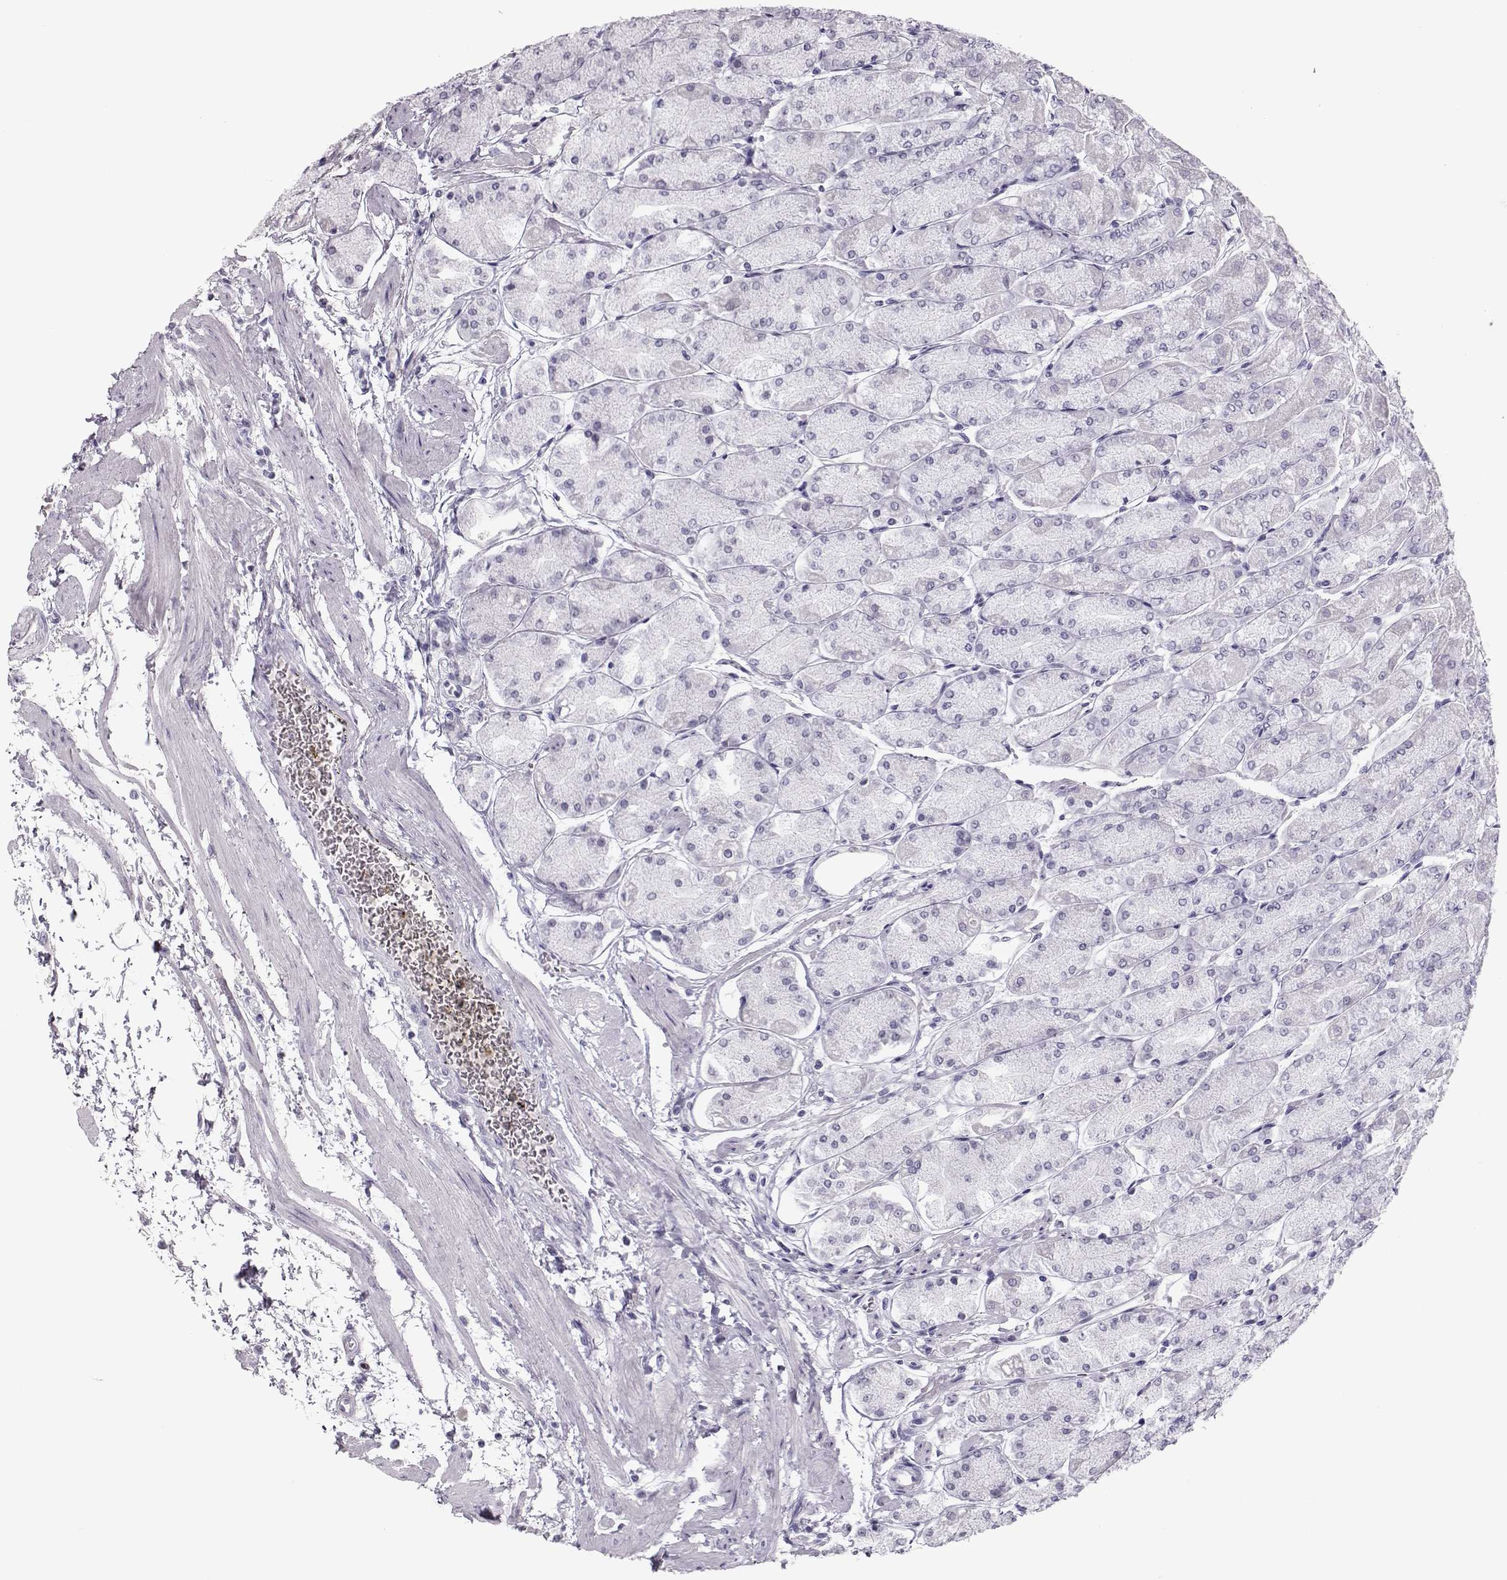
{"staining": {"intensity": "weak", "quantity": "<25%", "location": "nuclear"}, "tissue": "stomach", "cell_type": "Glandular cells", "image_type": "normal", "snomed": [{"axis": "morphology", "description": "Normal tissue, NOS"}, {"axis": "topography", "description": "Stomach, upper"}], "caption": "This is a micrograph of immunohistochemistry staining of normal stomach, which shows no positivity in glandular cells. The staining is performed using DAB (3,3'-diaminobenzidine) brown chromogen with nuclei counter-stained in using hematoxylin.", "gene": "SGO1", "patient": {"sex": "male", "age": 60}}